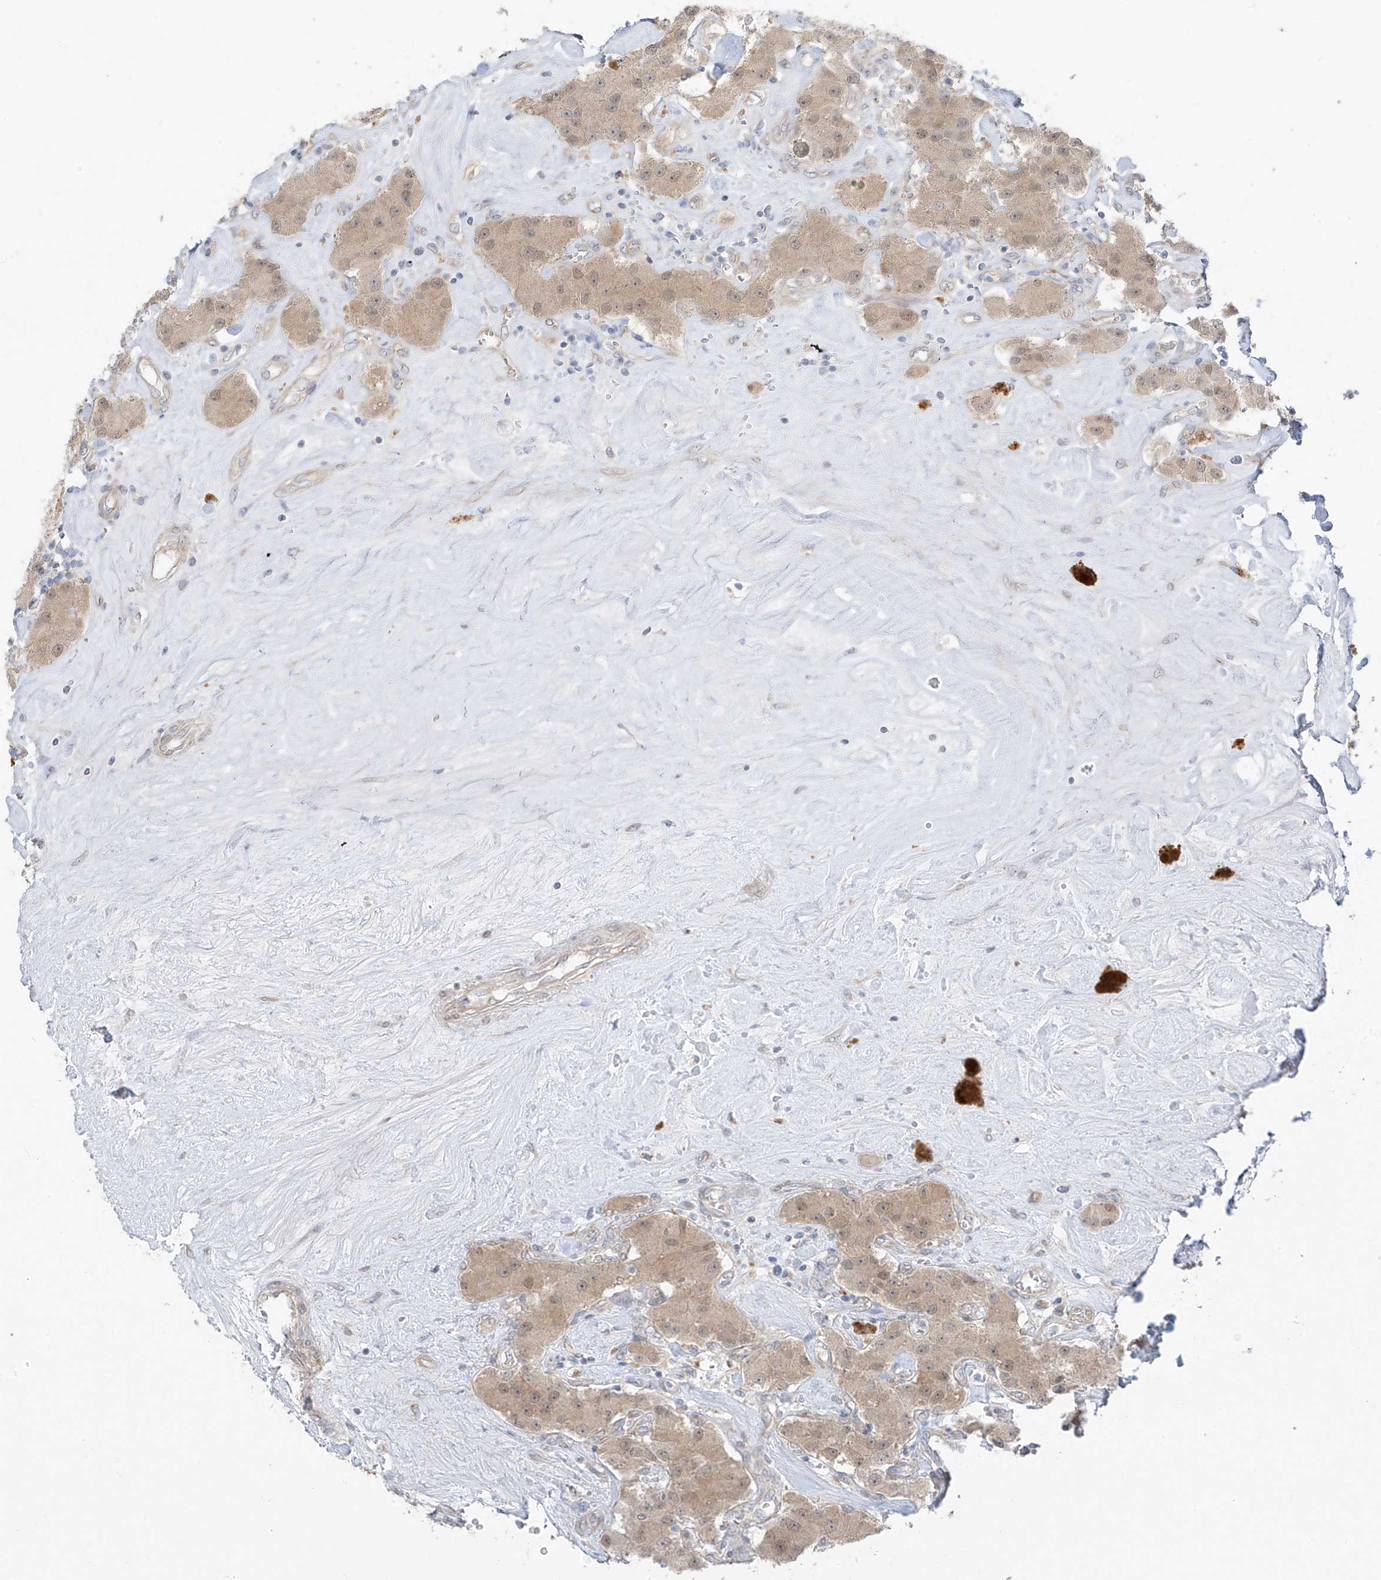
{"staining": {"intensity": "weak", "quantity": ">75%", "location": "cytoplasmic/membranous"}, "tissue": "carcinoid", "cell_type": "Tumor cells", "image_type": "cancer", "snomed": [{"axis": "morphology", "description": "Carcinoid, malignant, NOS"}, {"axis": "topography", "description": "Pancreas"}], "caption": "Immunohistochemistry (IHC) of human carcinoid reveals low levels of weak cytoplasmic/membranous staining in about >75% of tumor cells. (IHC, brightfield microscopy, high magnification).", "gene": "EIPR1", "patient": {"sex": "male", "age": 41}}